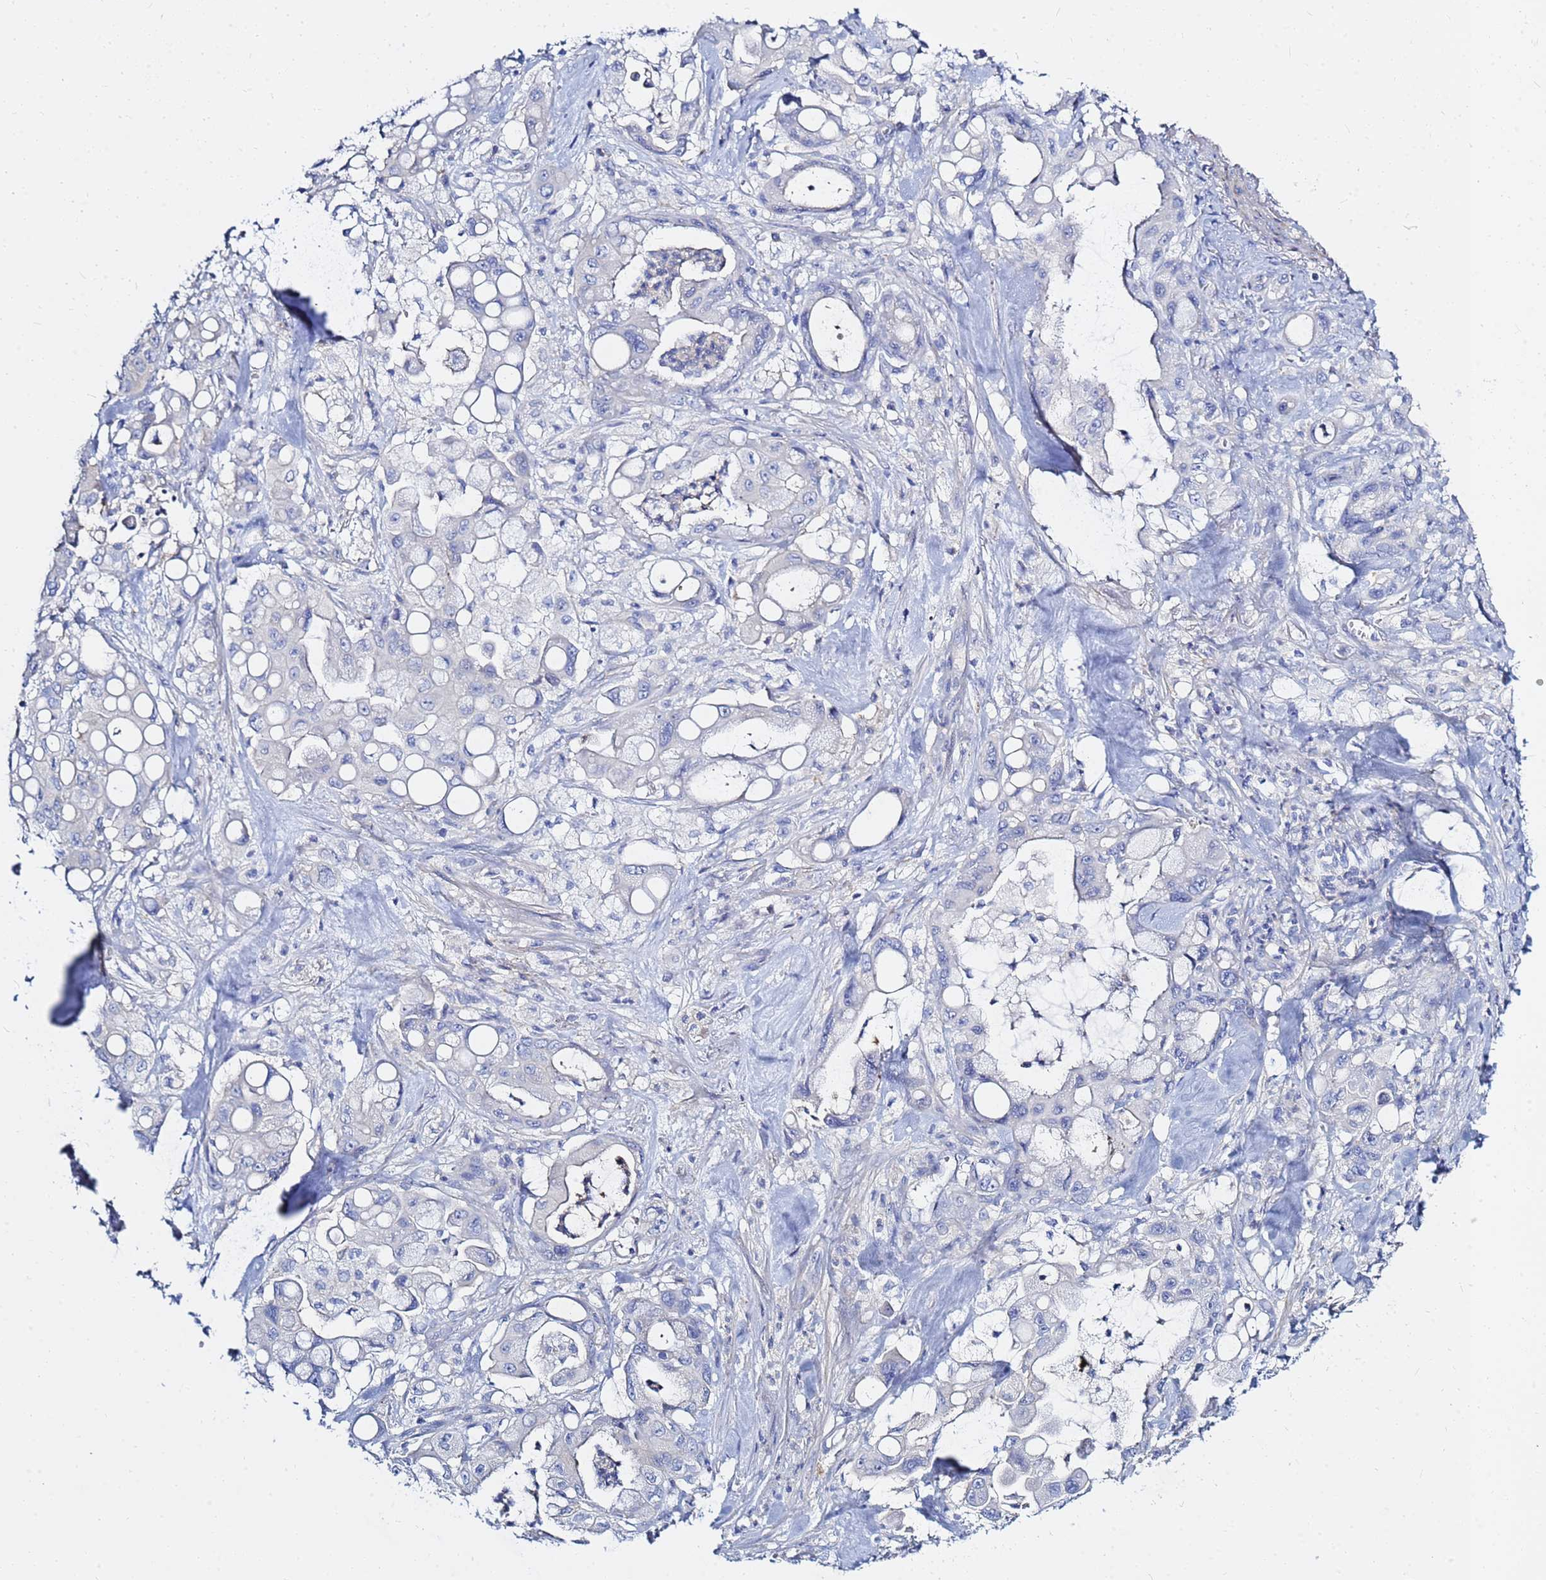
{"staining": {"intensity": "negative", "quantity": "none", "location": "none"}, "tissue": "pancreatic cancer", "cell_type": "Tumor cells", "image_type": "cancer", "snomed": [{"axis": "morphology", "description": "Adenocarcinoma, NOS"}, {"axis": "topography", "description": "Pancreas"}], "caption": "High power microscopy micrograph of an immunohistochemistry micrograph of adenocarcinoma (pancreatic), revealing no significant expression in tumor cells.", "gene": "ZNF552", "patient": {"sex": "male", "age": 68}}